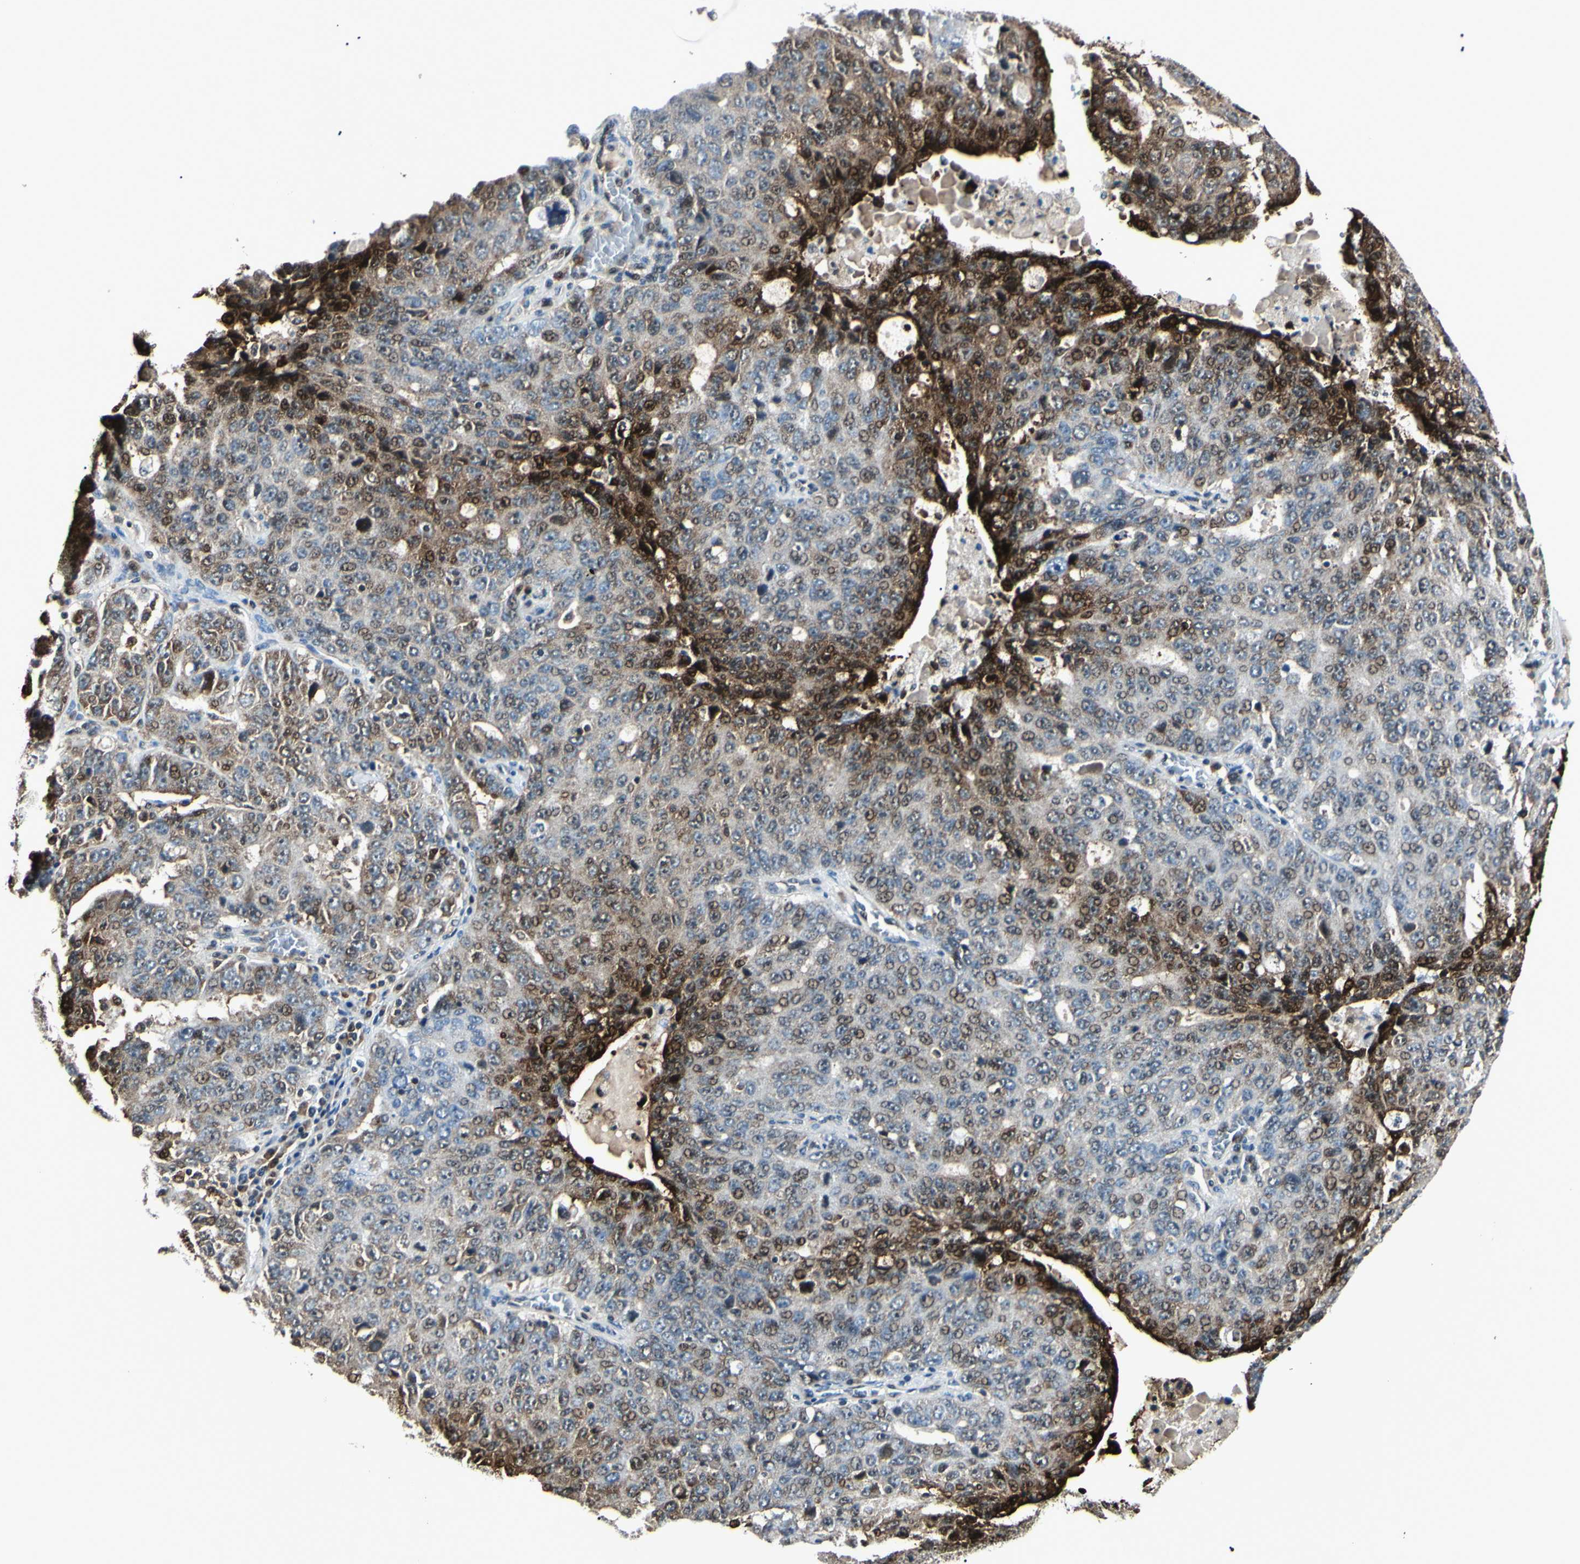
{"staining": {"intensity": "strong", "quantity": "<25%", "location": "cytoplasmic/membranous,nuclear"}, "tissue": "ovarian cancer", "cell_type": "Tumor cells", "image_type": "cancer", "snomed": [{"axis": "morphology", "description": "Carcinoma, endometroid"}, {"axis": "topography", "description": "Ovary"}], "caption": "A medium amount of strong cytoplasmic/membranous and nuclear staining is present in approximately <25% of tumor cells in ovarian cancer (endometroid carcinoma) tissue.", "gene": "PGK1", "patient": {"sex": "female", "age": 62}}